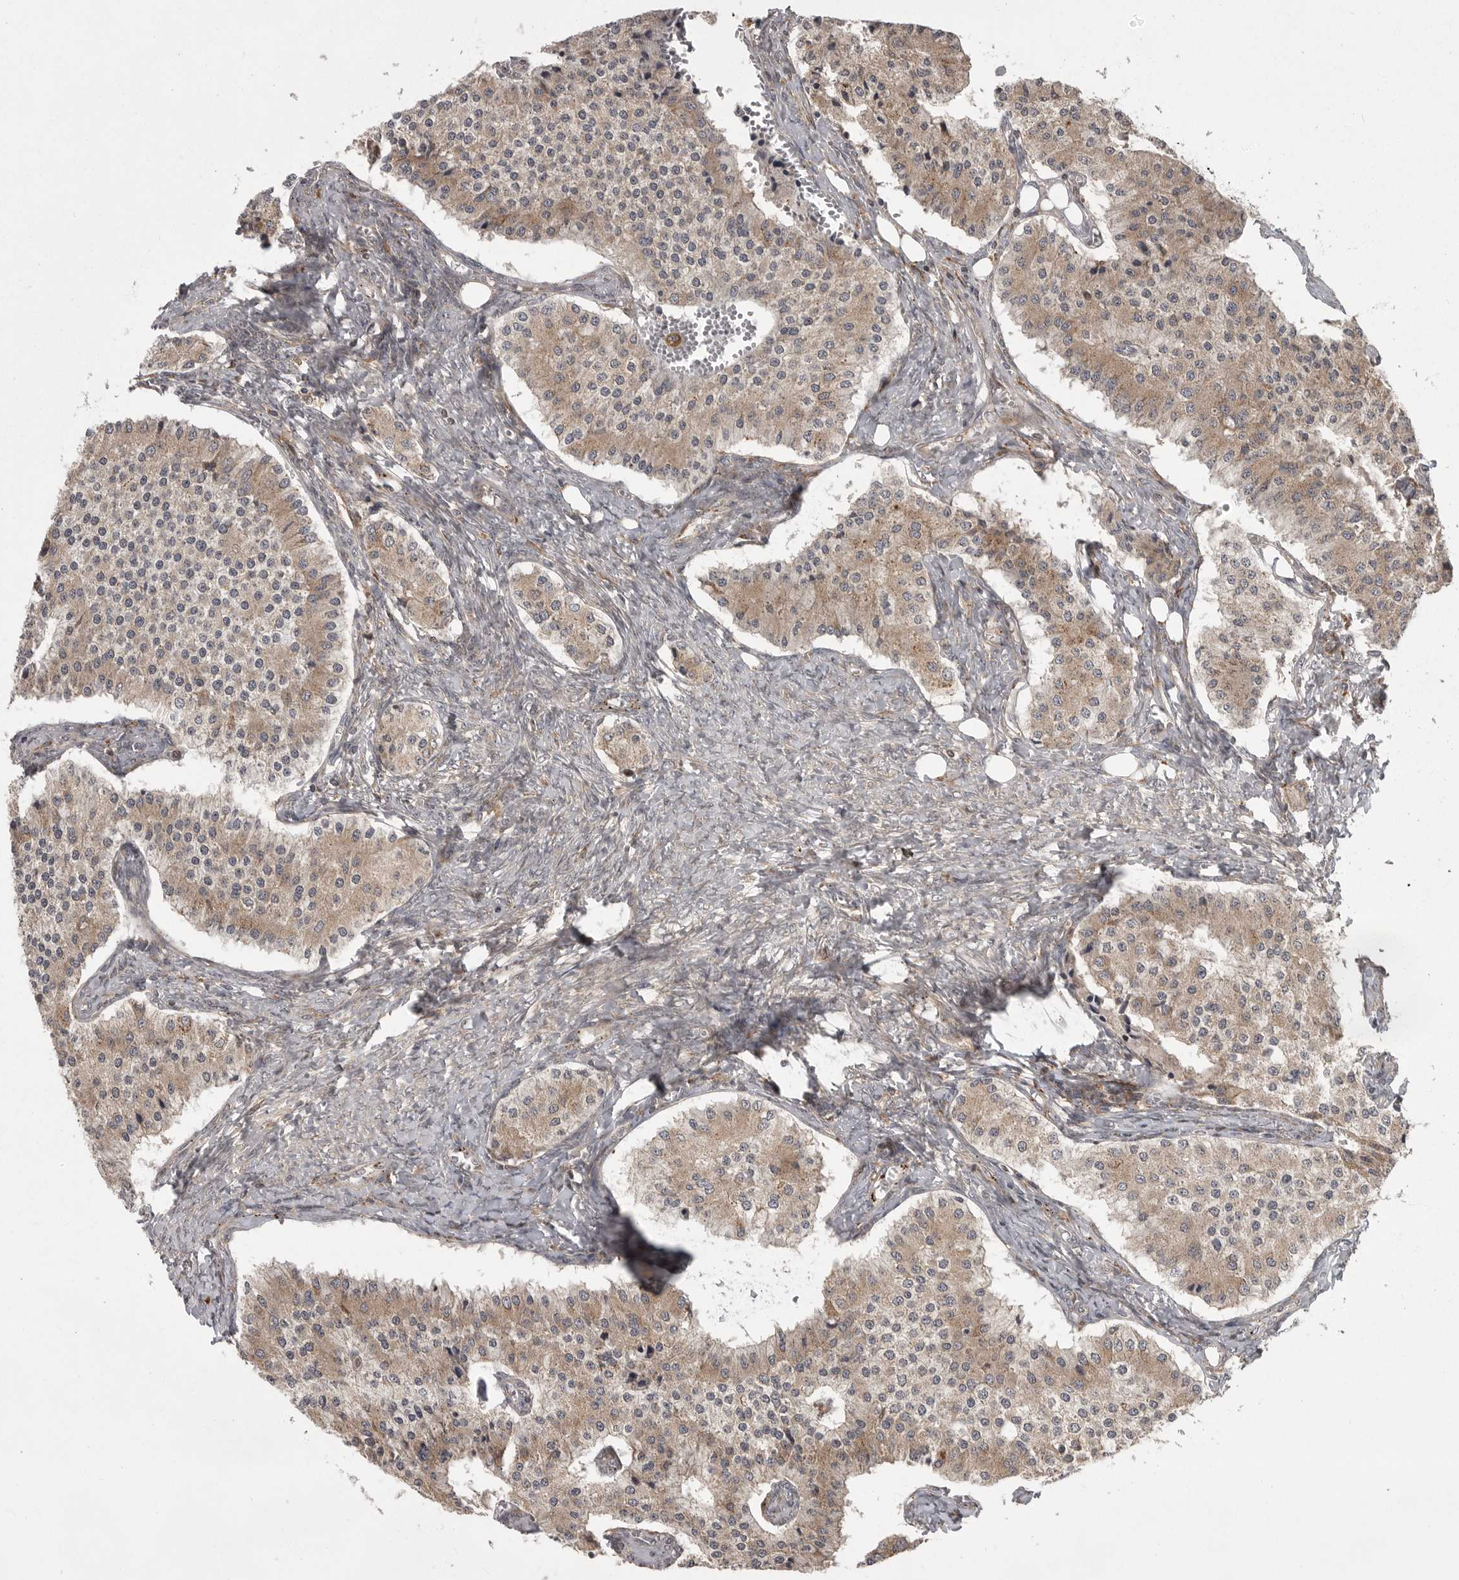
{"staining": {"intensity": "weak", "quantity": "25%-75%", "location": "cytoplasmic/membranous"}, "tissue": "carcinoid", "cell_type": "Tumor cells", "image_type": "cancer", "snomed": [{"axis": "morphology", "description": "Carcinoid, malignant, NOS"}, {"axis": "topography", "description": "Colon"}], "caption": "Malignant carcinoid was stained to show a protein in brown. There is low levels of weak cytoplasmic/membranous expression in approximately 25%-75% of tumor cells.", "gene": "GPR31", "patient": {"sex": "female", "age": 52}}